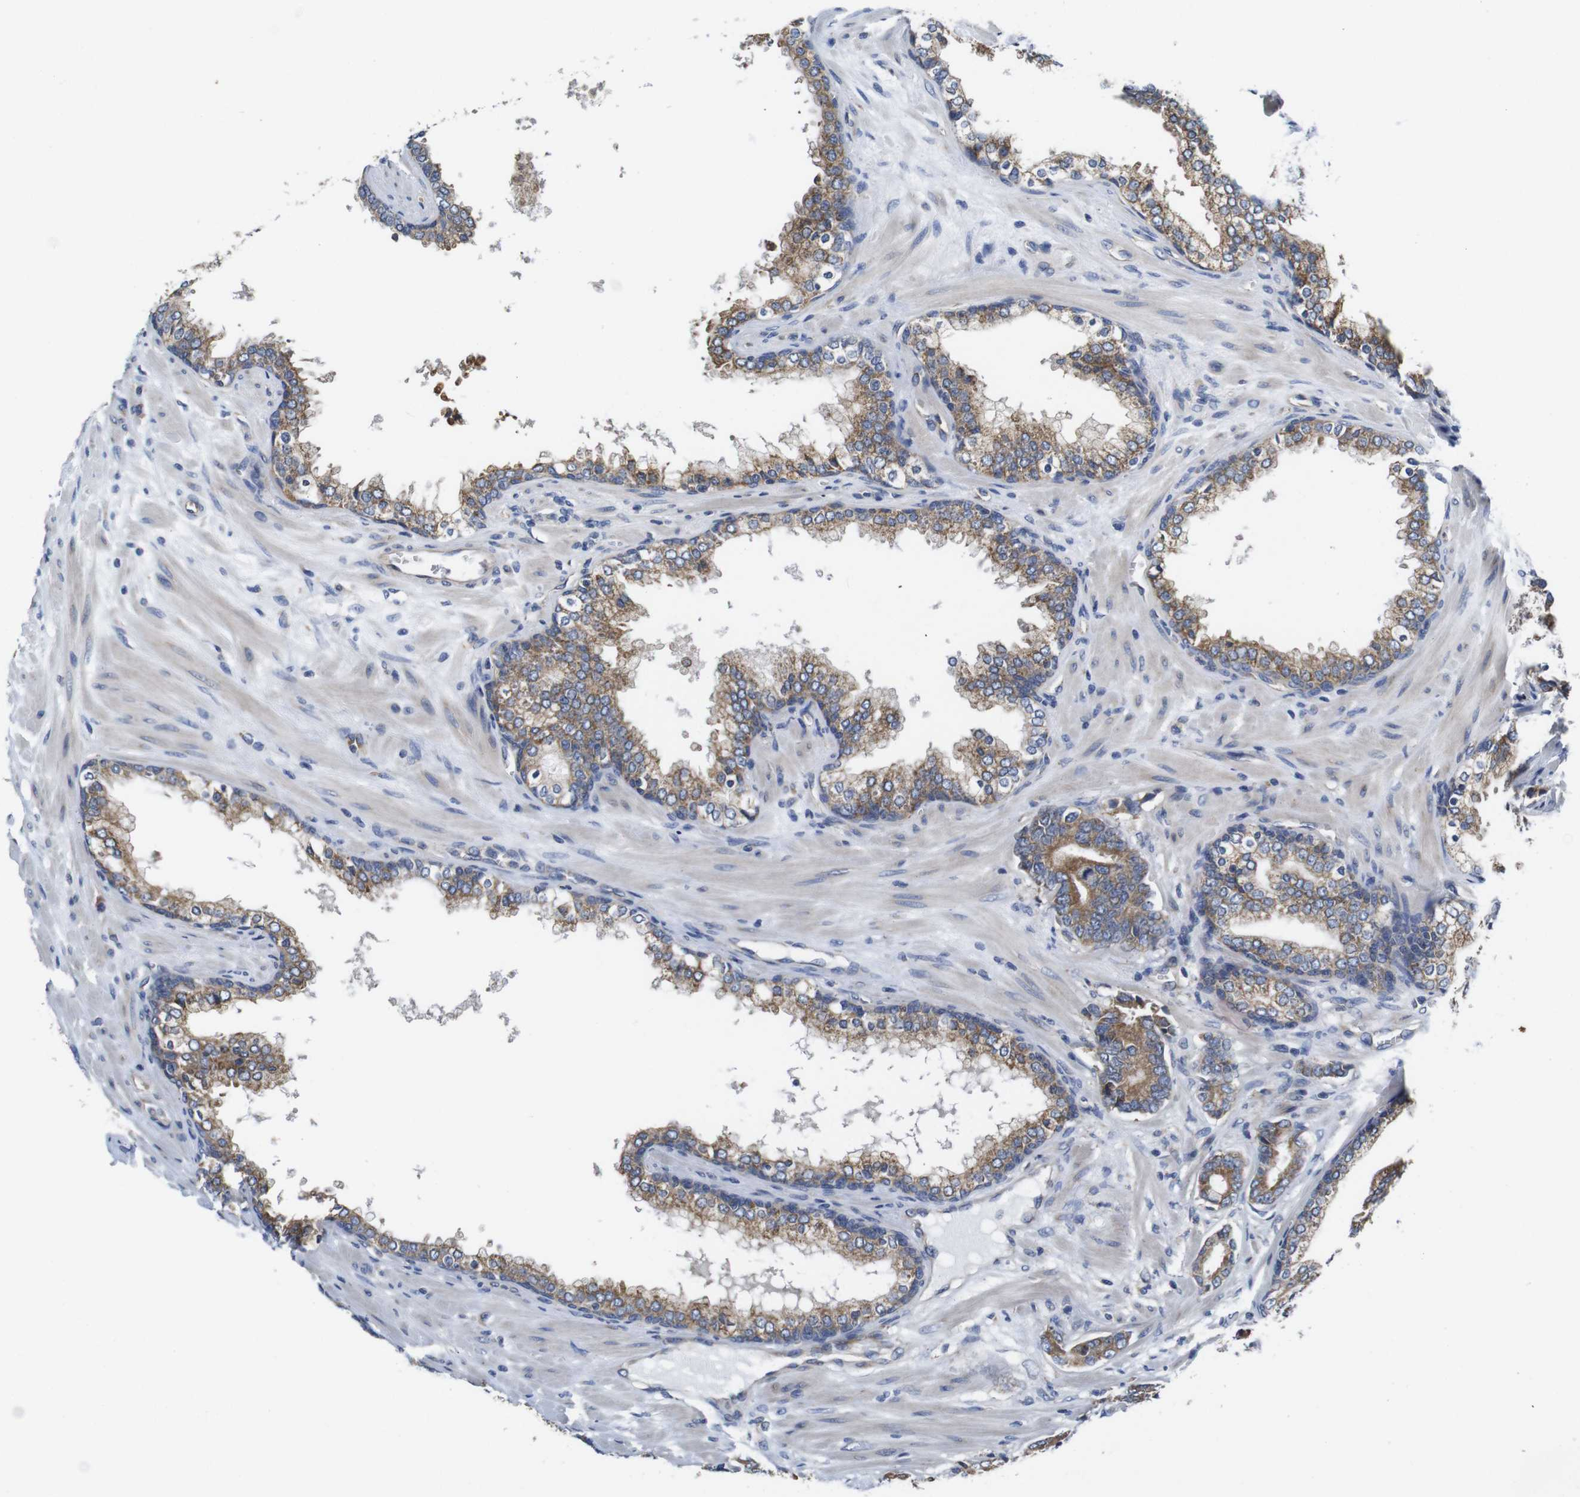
{"staining": {"intensity": "moderate", "quantity": ">75%", "location": "cytoplasmic/membranous"}, "tissue": "prostate cancer", "cell_type": "Tumor cells", "image_type": "cancer", "snomed": [{"axis": "morphology", "description": "Adenocarcinoma, Low grade"}, {"axis": "topography", "description": "Prostate"}], "caption": "Moderate cytoplasmic/membranous expression for a protein is present in approximately >75% of tumor cells of prostate cancer using IHC.", "gene": "MARCHF7", "patient": {"sex": "male", "age": 58}}